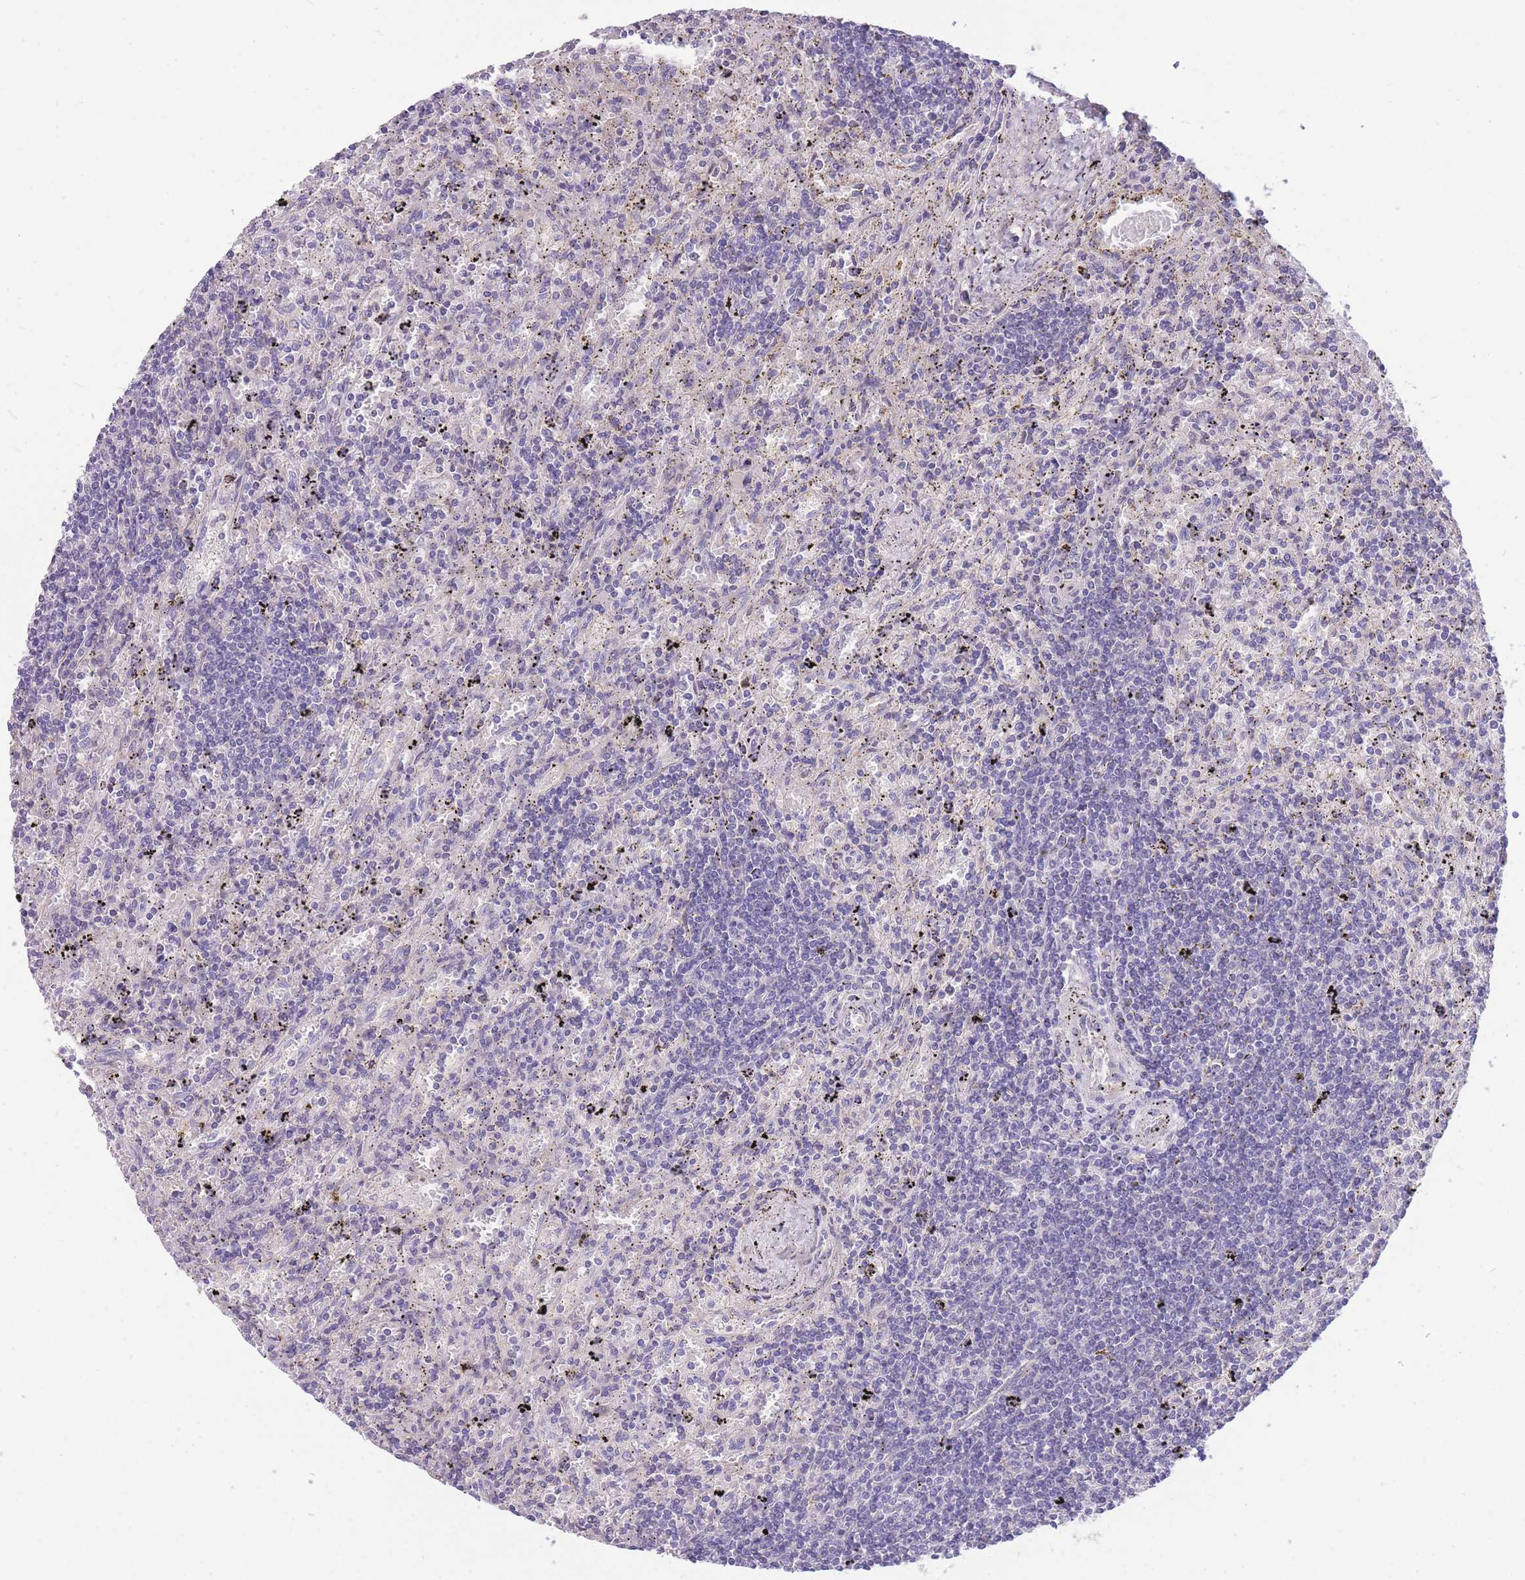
{"staining": {"intensity": "negative", "quantity": "none", "location": "none"}, "tissue": "lymphoma", "cell_type": "Tumor cells", "image_type": "cancer", "snomed": [{"axis": "morphology", "description": "Malignant lymphoma, non-Hodgkin's type, Low grade"}, {"axis": "topography", "description": "Spleen"}], "caption": "There is no significant staining in tumor cells of lymphoma.", "gene": "OR5T1", "patient": {"sex": "male", "age": 76}}